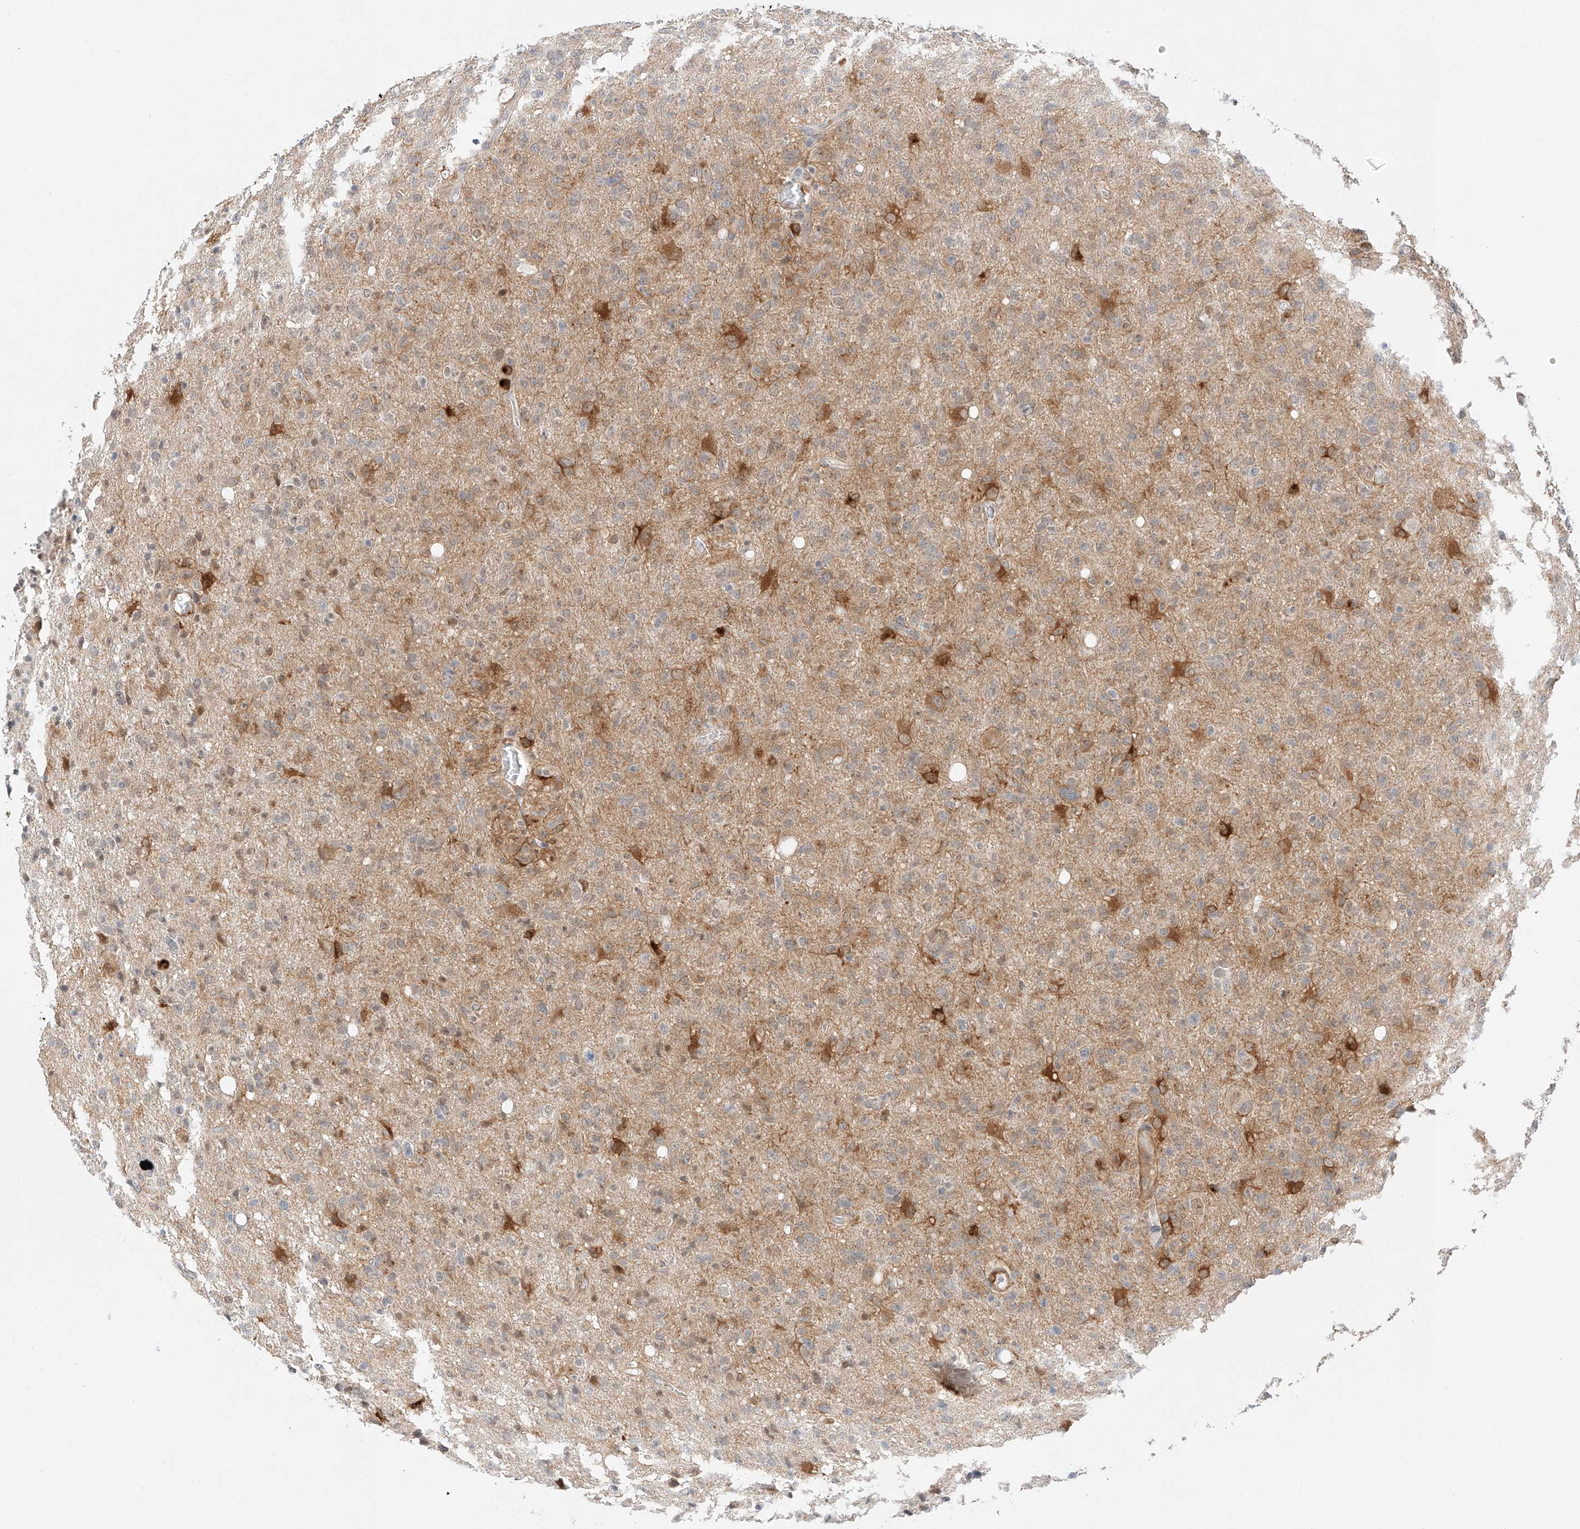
{"staining": {"intensity": "negative", "quantity": "none", "location": "none"}, "tissue": "glioma", "cell_type": "Tumor cells", "image_type": "cancer", "snomed": [{"axis": "morphology", "description": "Glioma, malignant, High grade"}, {"axis": "topography", "description": "Brain"}], "caption": "This is an IHC image of malignant high-grade glioma. There is no staining in tumor cells.", "gene": "CARMIL1", "patient": {"sex": "female", "age": 57}}